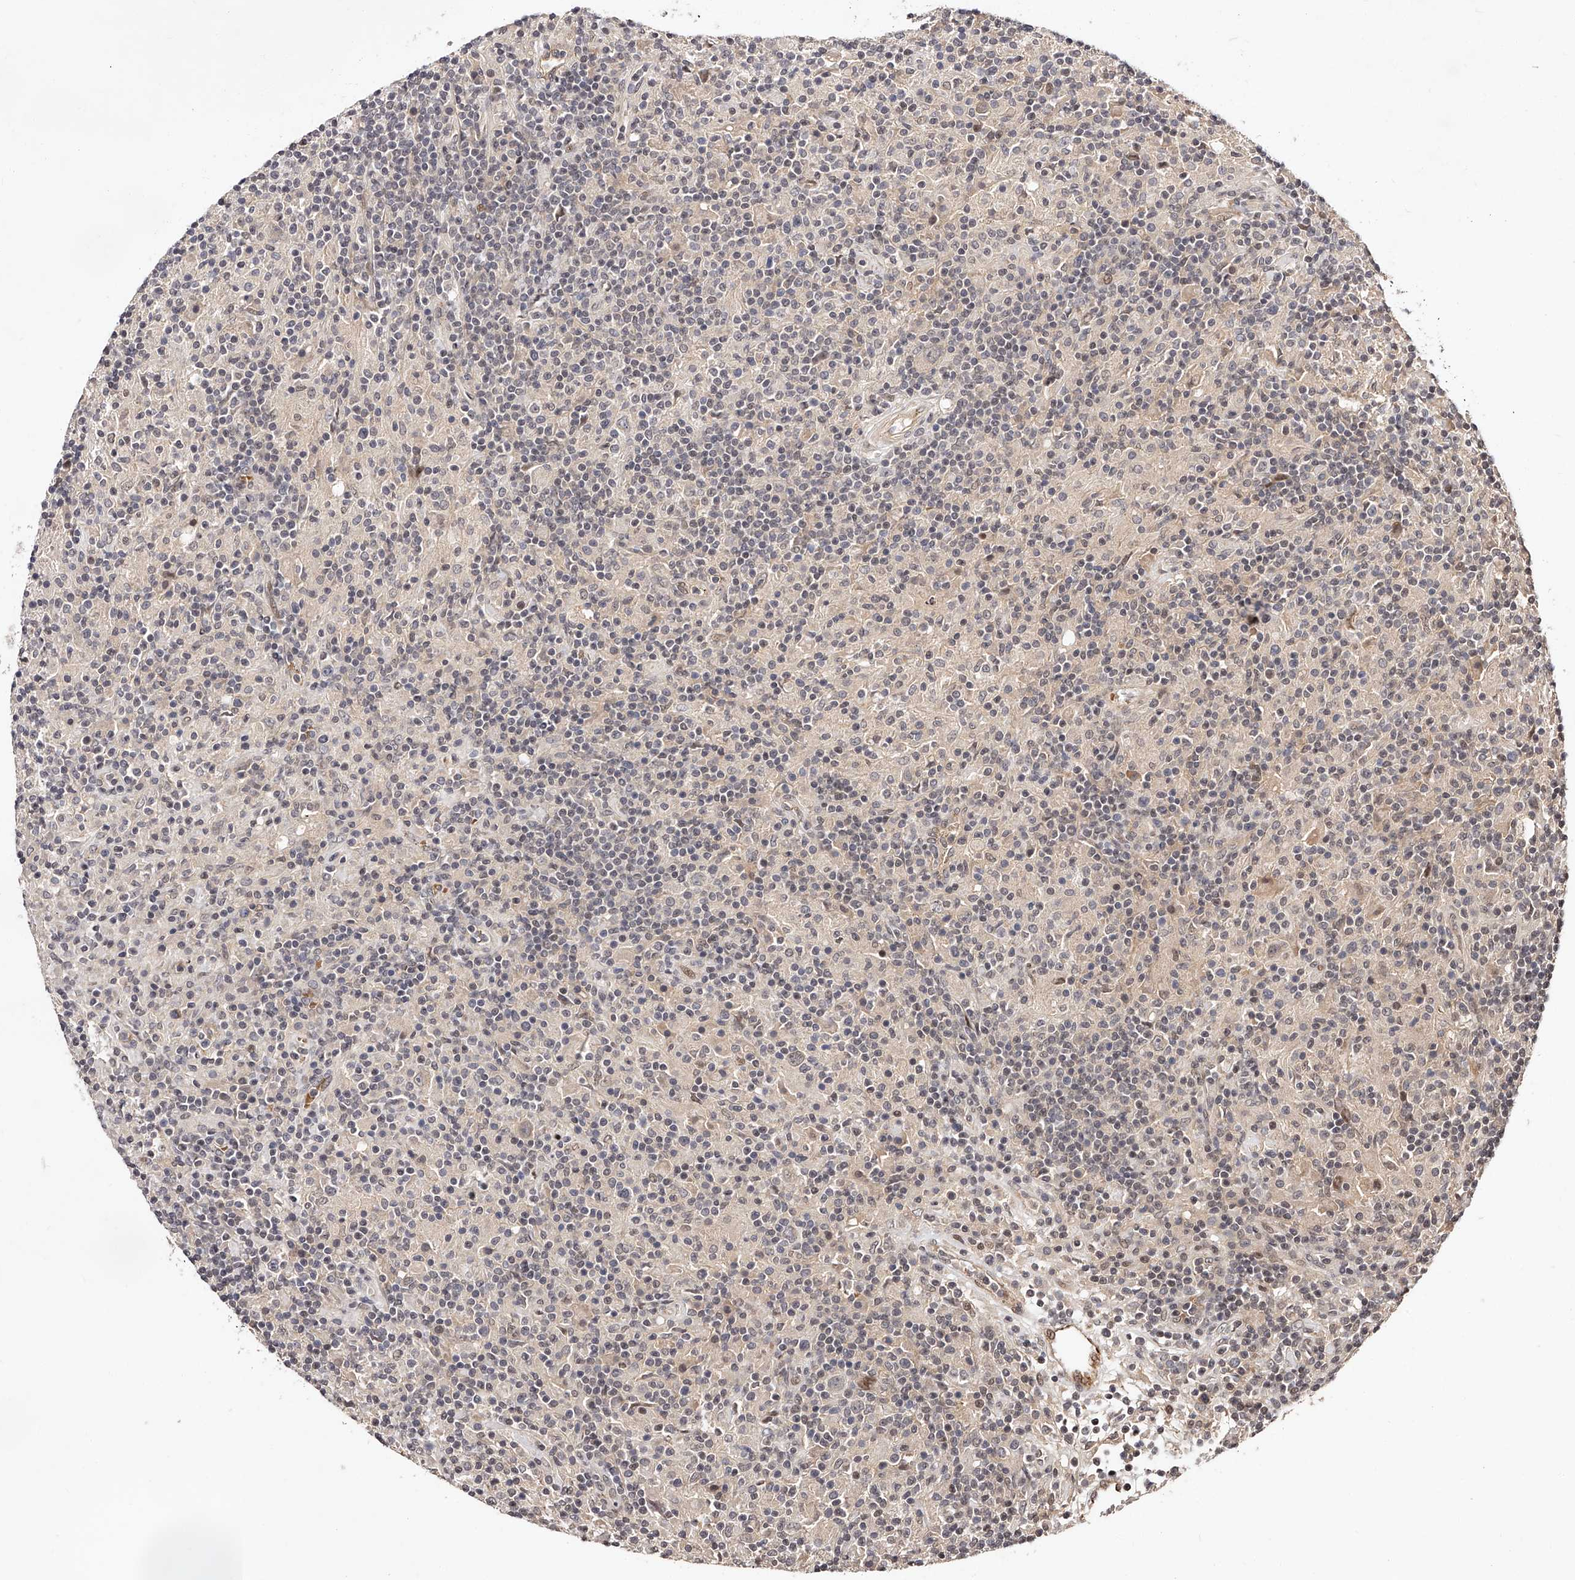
{"staining": {"intensity": "negative", "quantity": "none", "location": "none"}, "tissue": "lymphoma", "cell_type": "Tumor cells", "image_type": "cancer", "snomed": [{"axis": "morphology", "description": "Hodgkin's disease, NOS"}, {"axis": "topography", "description": "Lymph node"}], "caption": "There is no significant positivity in tumor cells of Hodgkin's disease.", "gene": "CUL7", "patient": {"sex": "male", "age": 70}}